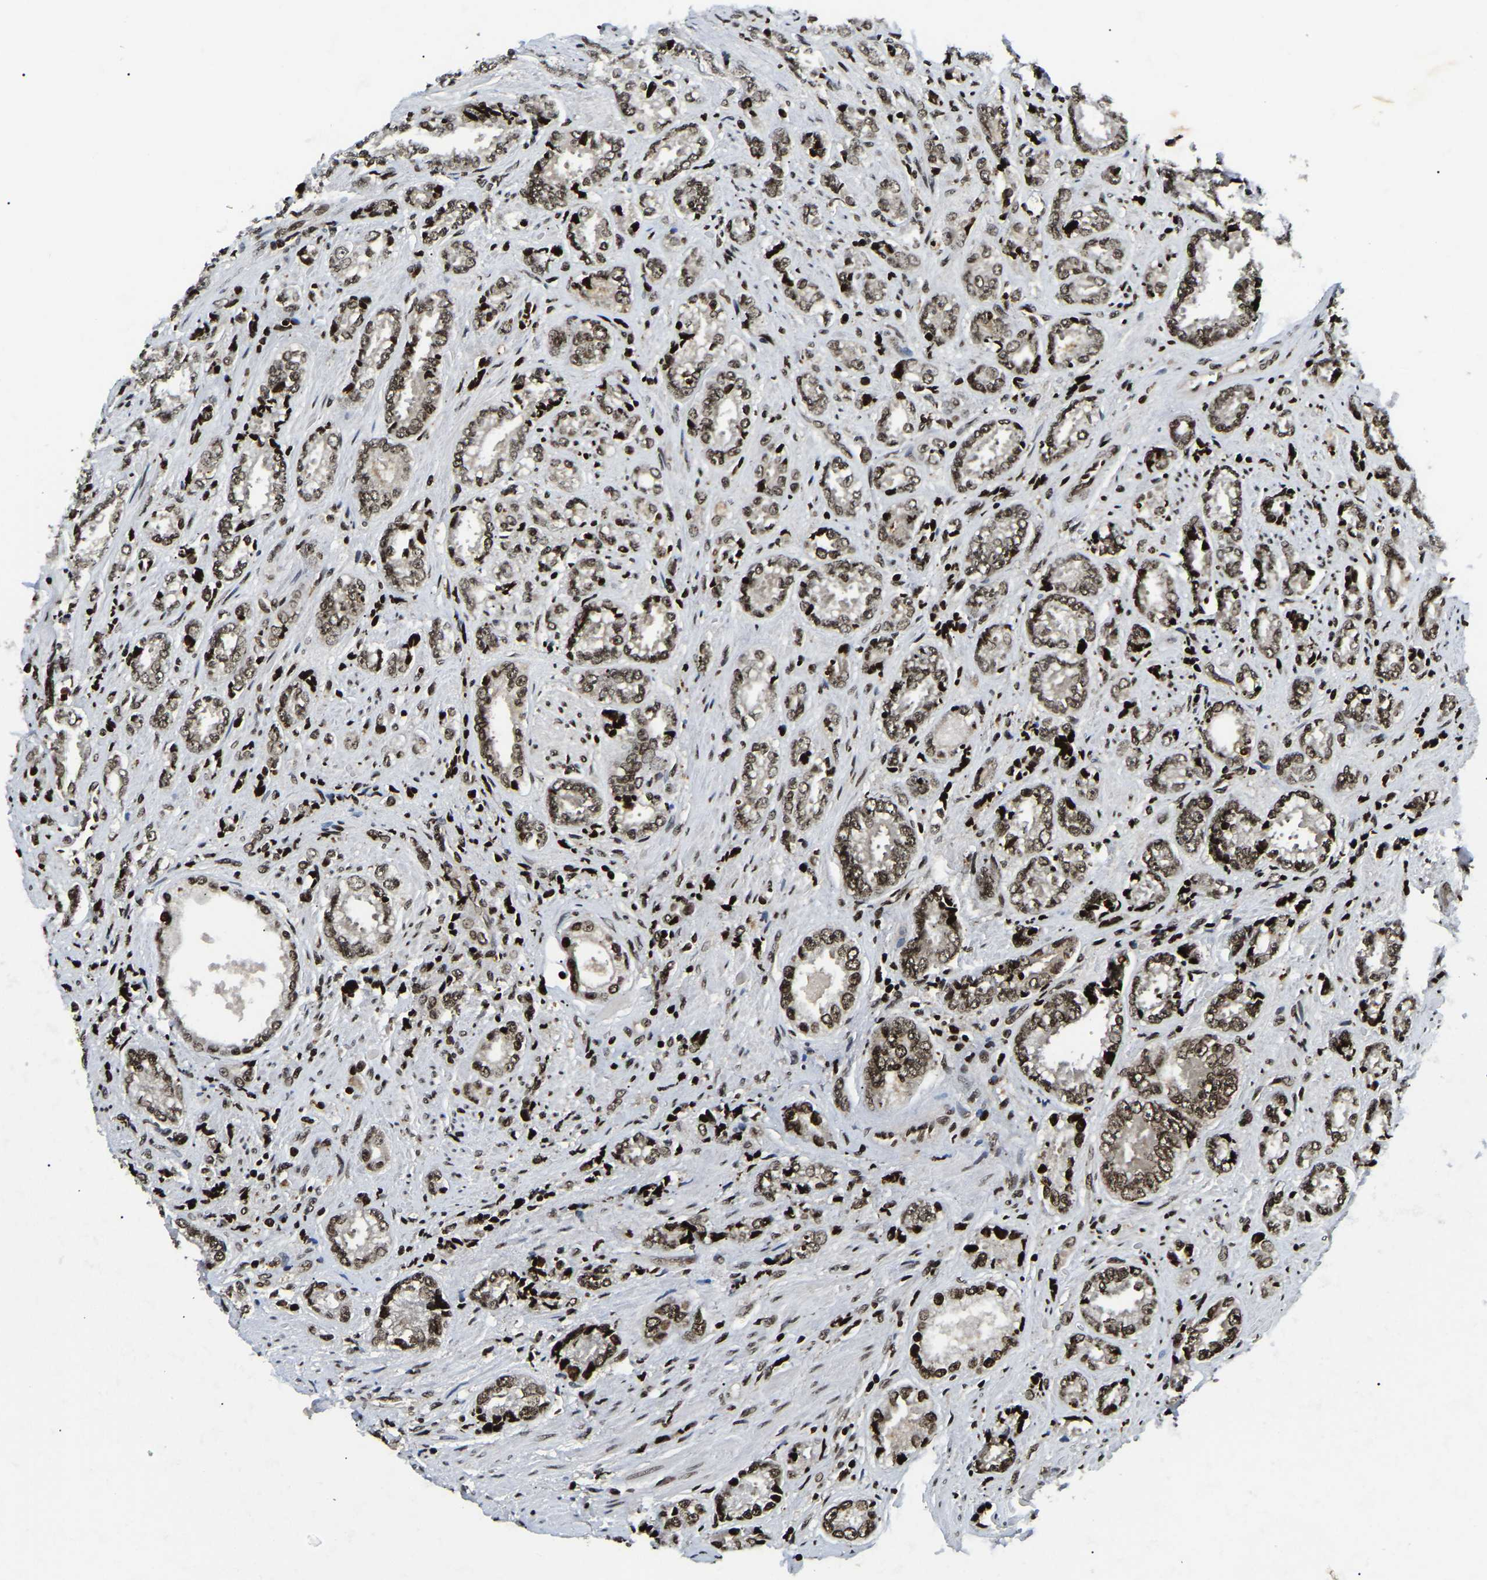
{"staining": {"intensity": "strong", "quantity": ">75%", "location": "nuclear"}, "tissue": "prostate cancer", "cell_type": "Tumor cells", "image_type": "cancer", "snomed": [{"axis": "morphology", "description": "Adenocarcinoma, High grade"}, {"axis": "topography", "description": "Prostate"}], "caption": "Immunohistochemical staining of prostate high-grade adenocarcinoma demonstrates strong nuclear protein positivity in about >75% of tumor cells.", "gene": "LRRC61", "patient": {"sex": "male", "age": 61}}